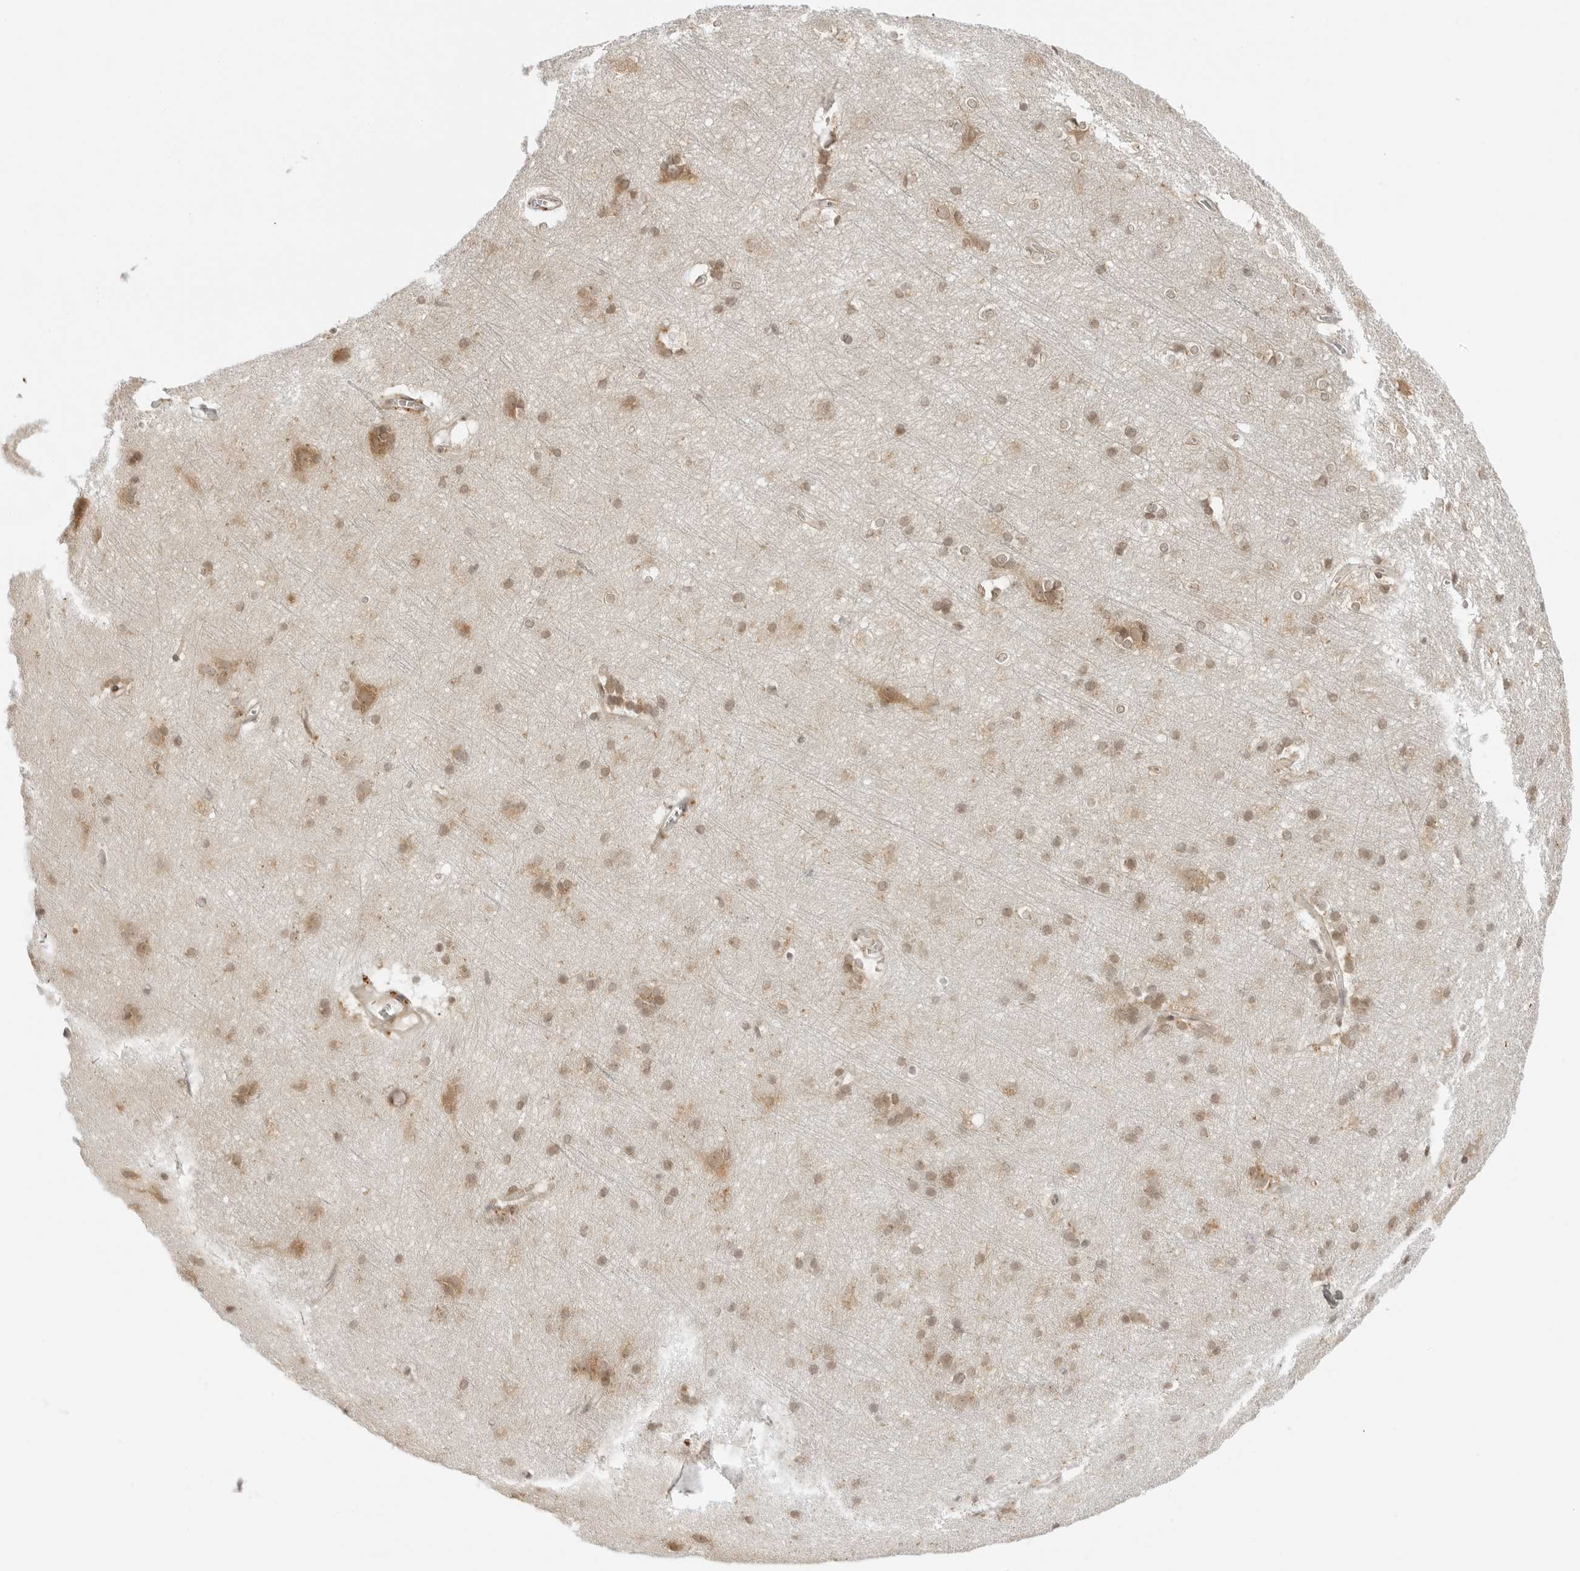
{"staining": {"intensity": "negative", "quantity": "none", "location": "none"}, "tissue": "cerebral cortex", "cell_type": "Endothelial cells", "image_type": "normal", "snomed": [{"axis": "morphology", "description": "Normal tissue, NOS"}, {"axis": "topography", "description": "Cerebral cortex"}], "caption": "Human cerebral cortex stained for a protein using immunohistochemistry (IHC) displays no staining in endothelial cells.", "gene": "PRRC2C", "patient": {"sex": "male", "age": 54}}